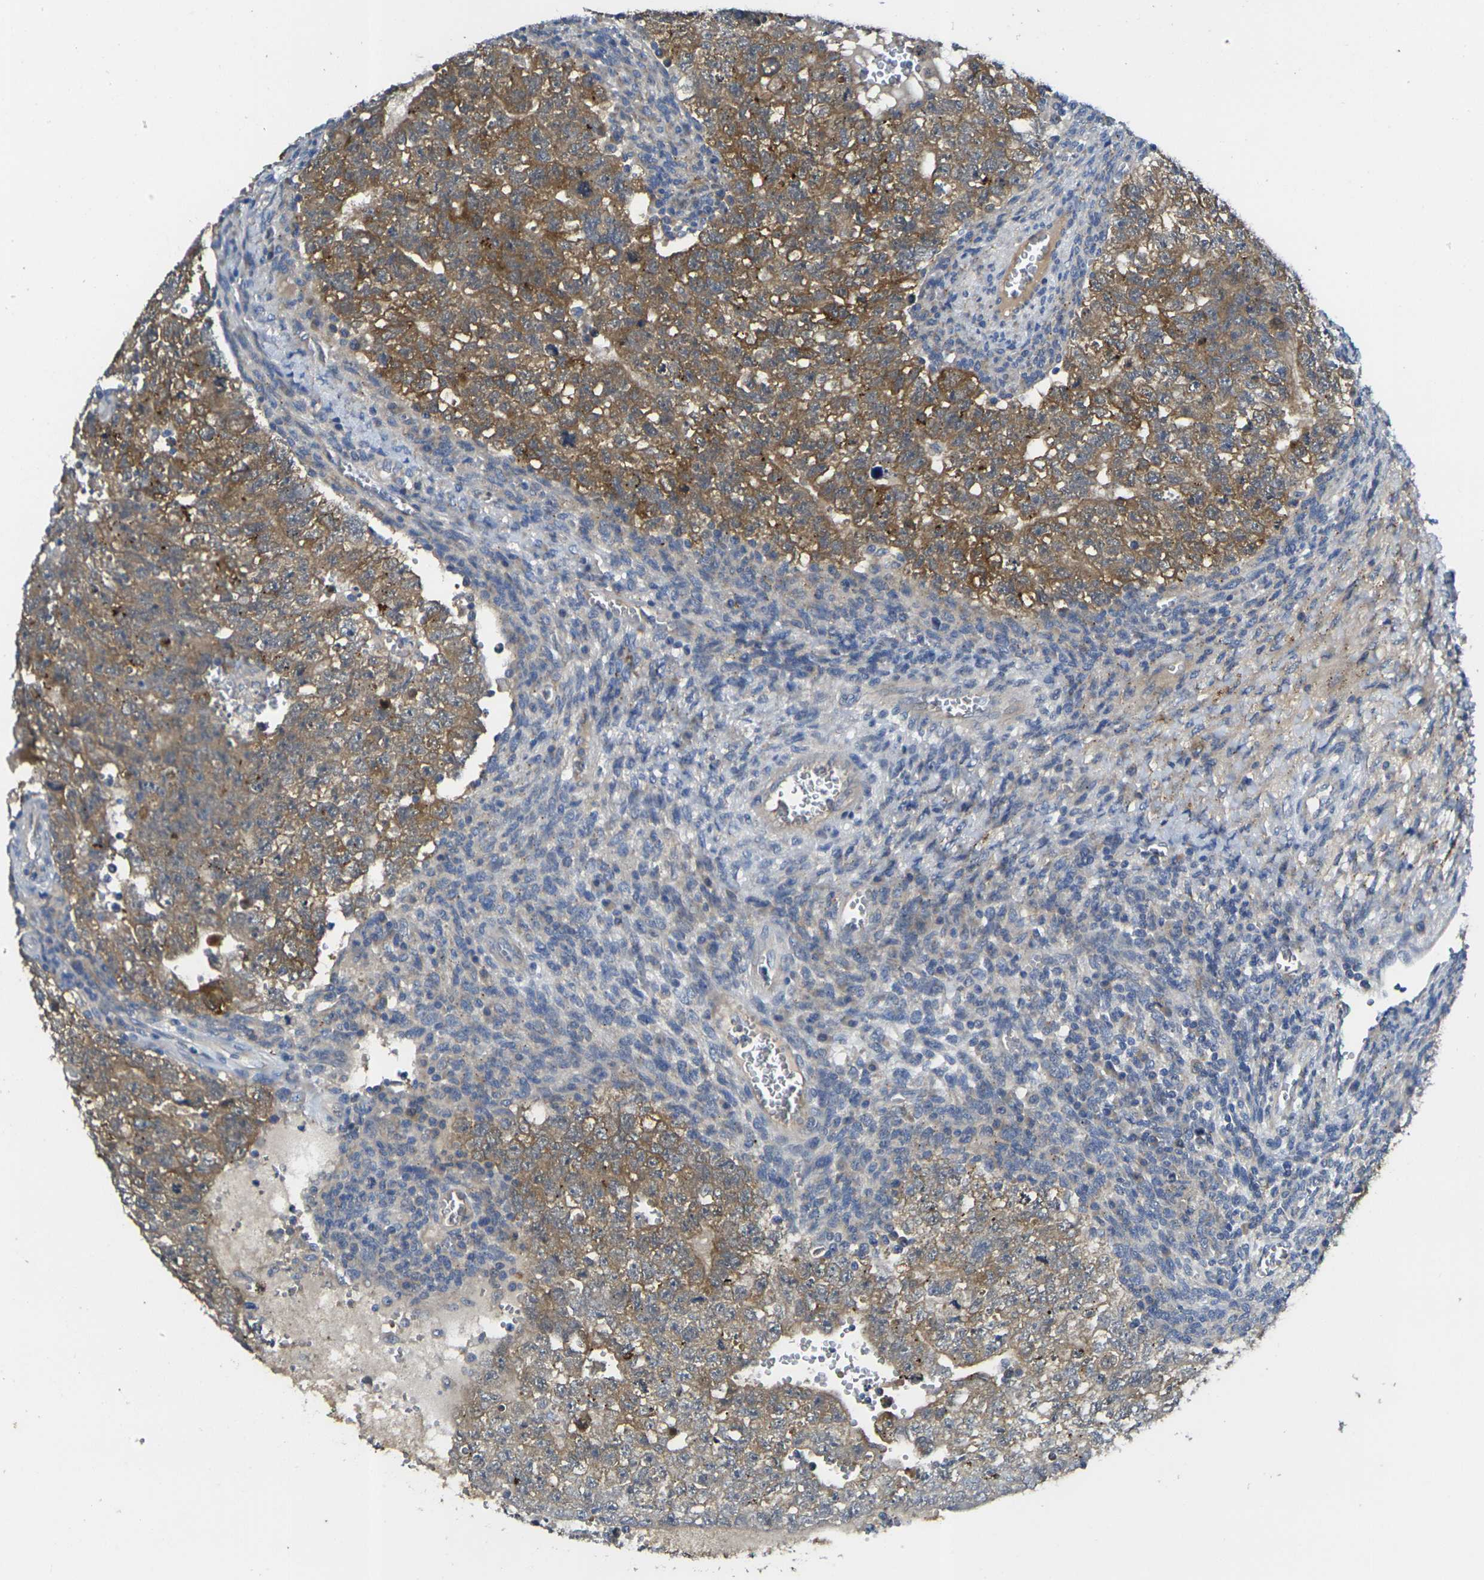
{"staining": {"intensity": "moderate", "quantity": ">75%", "location": "cytoplasmic/membranous"}, "tissue": "testis cancer", "cell_type": "Tumor cells", "image_type": "cancer", "snomed": [{"axis": "morphology", "description": "Seminoma, NOS"}, {"axis": "morphology", "description": "Carcinoma, Embryonal, NOS"}, {"axis": "topography", "description": "Testis"}], "caption": "Moderate cytoplasmic/membranous expression is seen in approximately >75% of tumor cells in testis embryonal carcinoma.", "gene": "GNA12", "patient": {"sex": "male", "age": 38}}